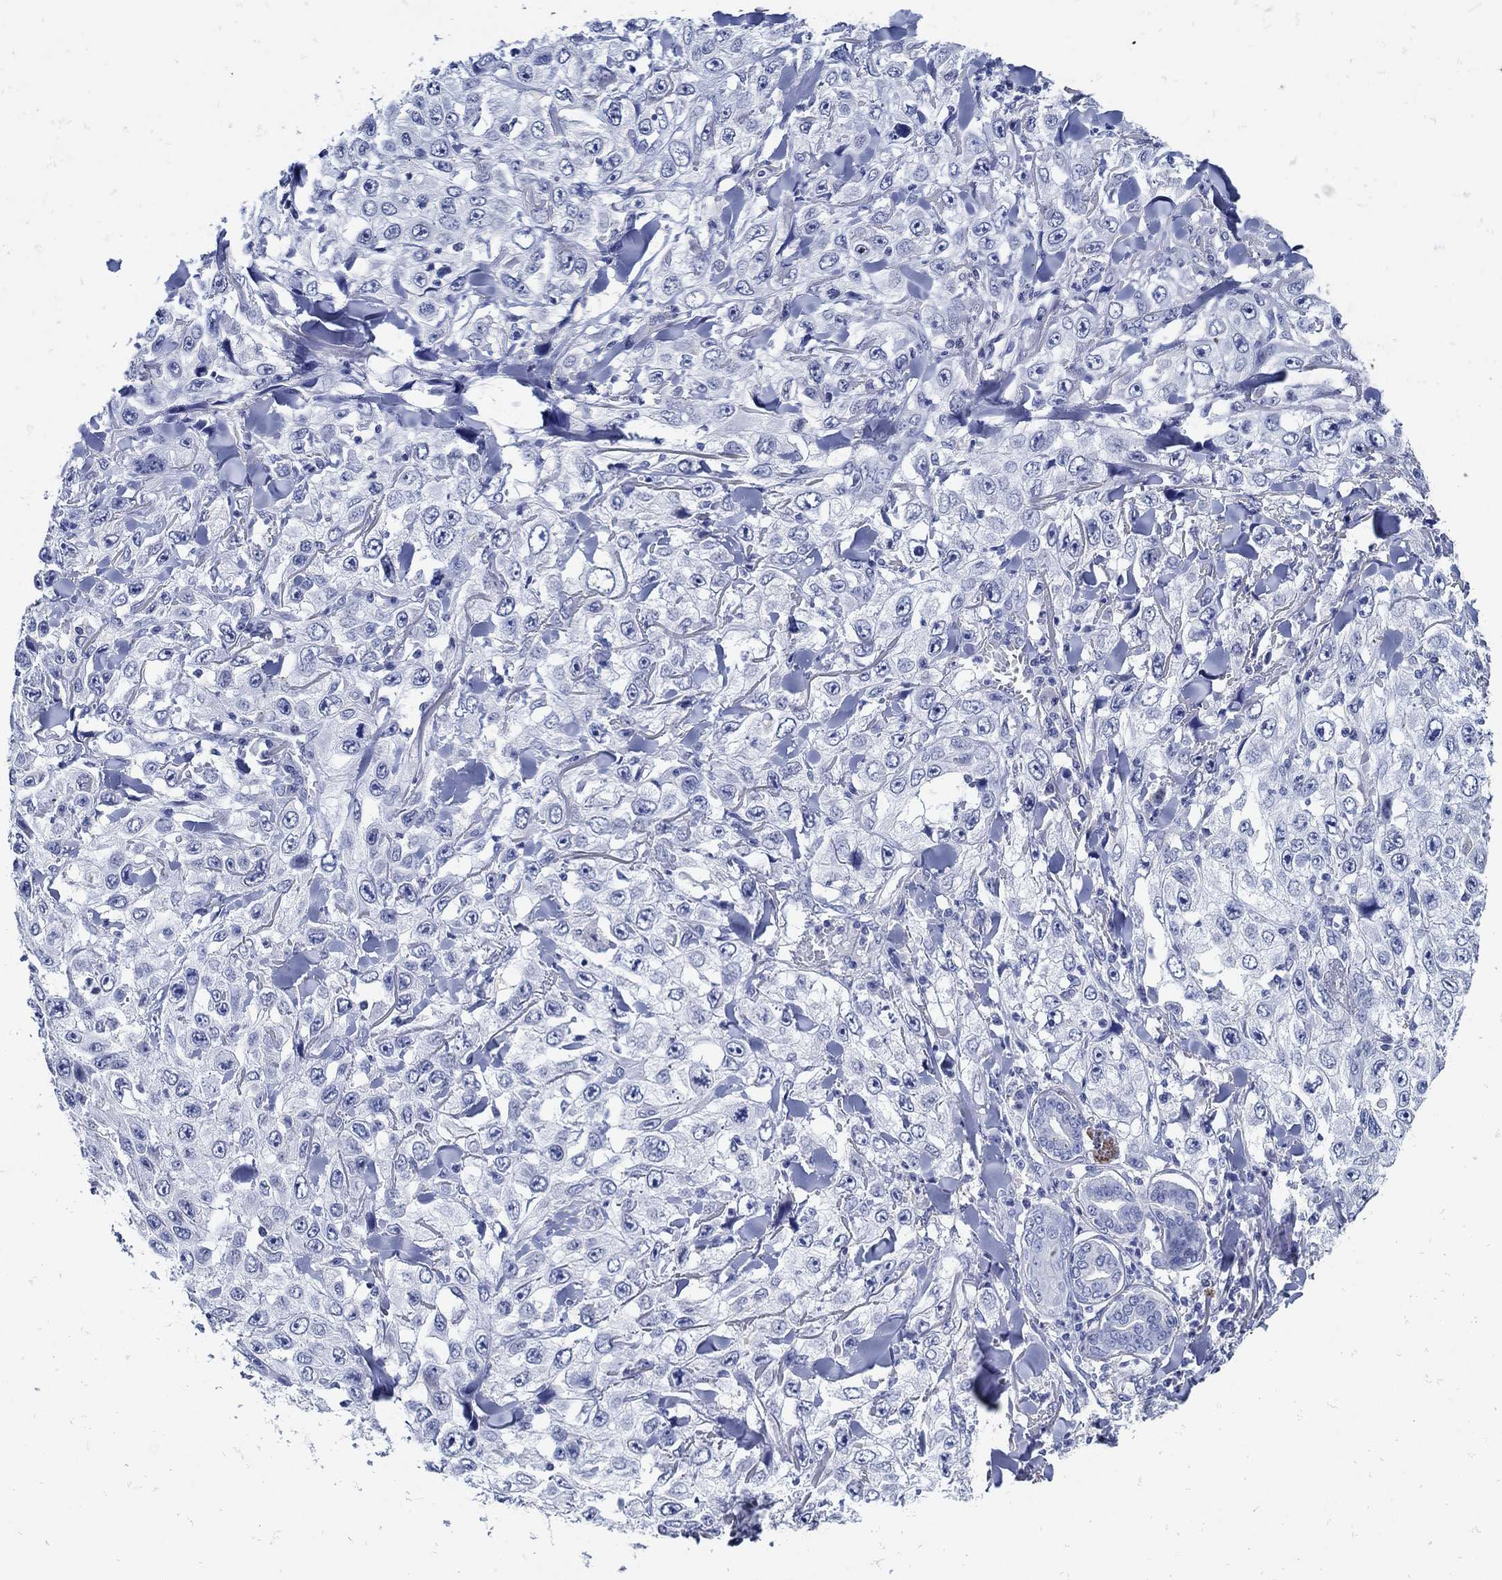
{"staining": {"intensity": "negative", "quantity": "none", "location": "none"}, "tissue": "skin cancer", "cell_type": "Tumor cells", "image_type": "cancer", "snomed": [{"axis": "morphology", "description": "Squamous cell carcinoma, NOS"}, {"axis": "topography", "description": "Skin"}], "caption": "Skin squamous cell carcinoma stained for a protein using immunohistochemistry displays no staining tumor cells.", "gene": "NOS1", "patient": {"sex": "male", "age": 82}}